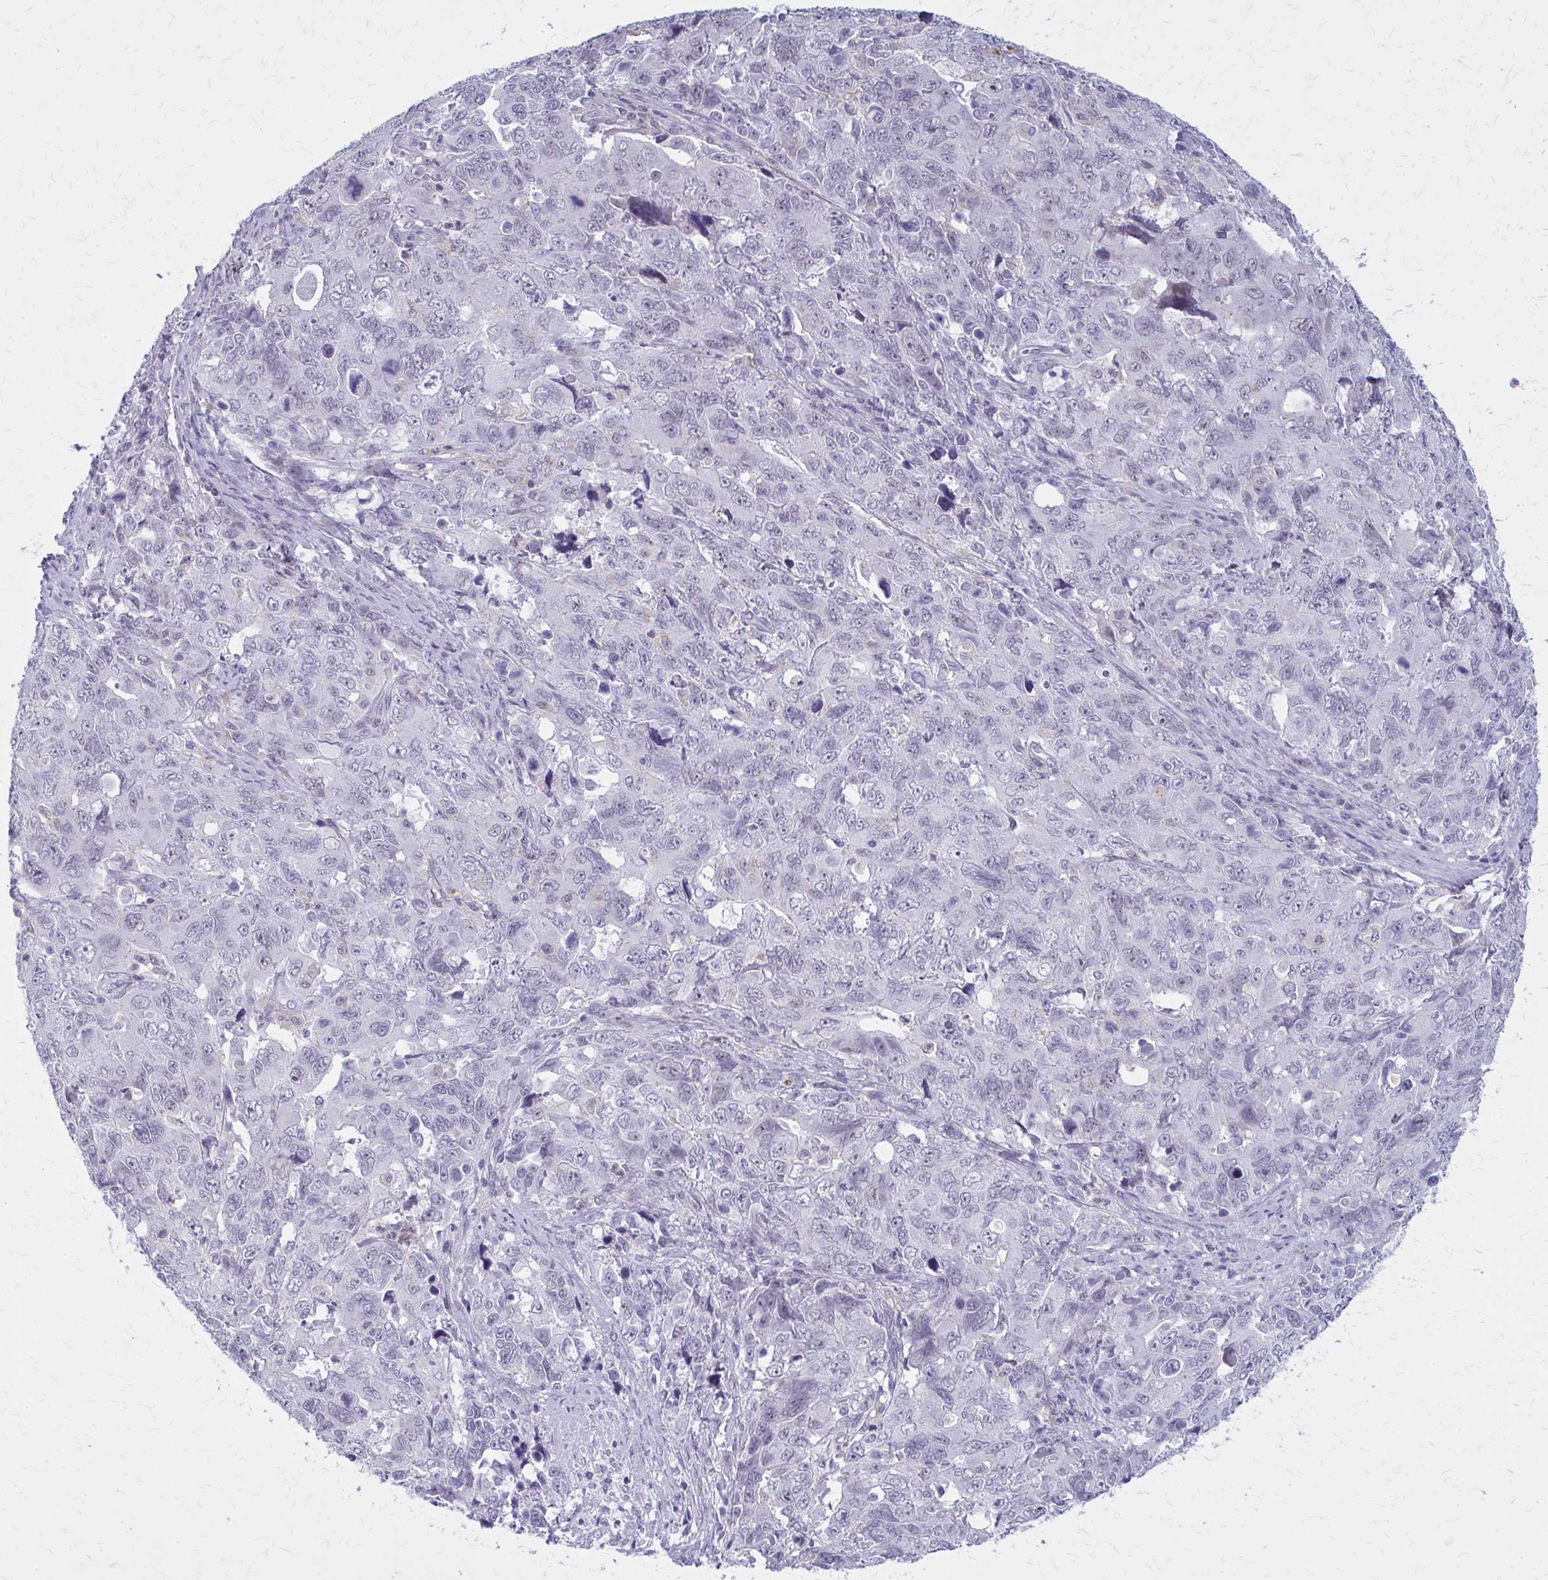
{"staining": {"intensity": "negative", "quantity": "none", "location": "none"}, "tissue": "cervical cancer", "cell_type": "Tumor cells", "image_type": "cancer", "snomed": [{"axis": "morphology", "description": "Adenocarcinoma, NOS"}, {"axis": "topography", "description": "Cervix"}], "caption": "The photomicrograph reveals no significant expression in tumor cells of cervical adenocarcinoma. (Immunohistochemistry, brightfield microscopy, high magnification).", "gene": "CASQ2", "patient": {"sex": "female", "age": 63}}